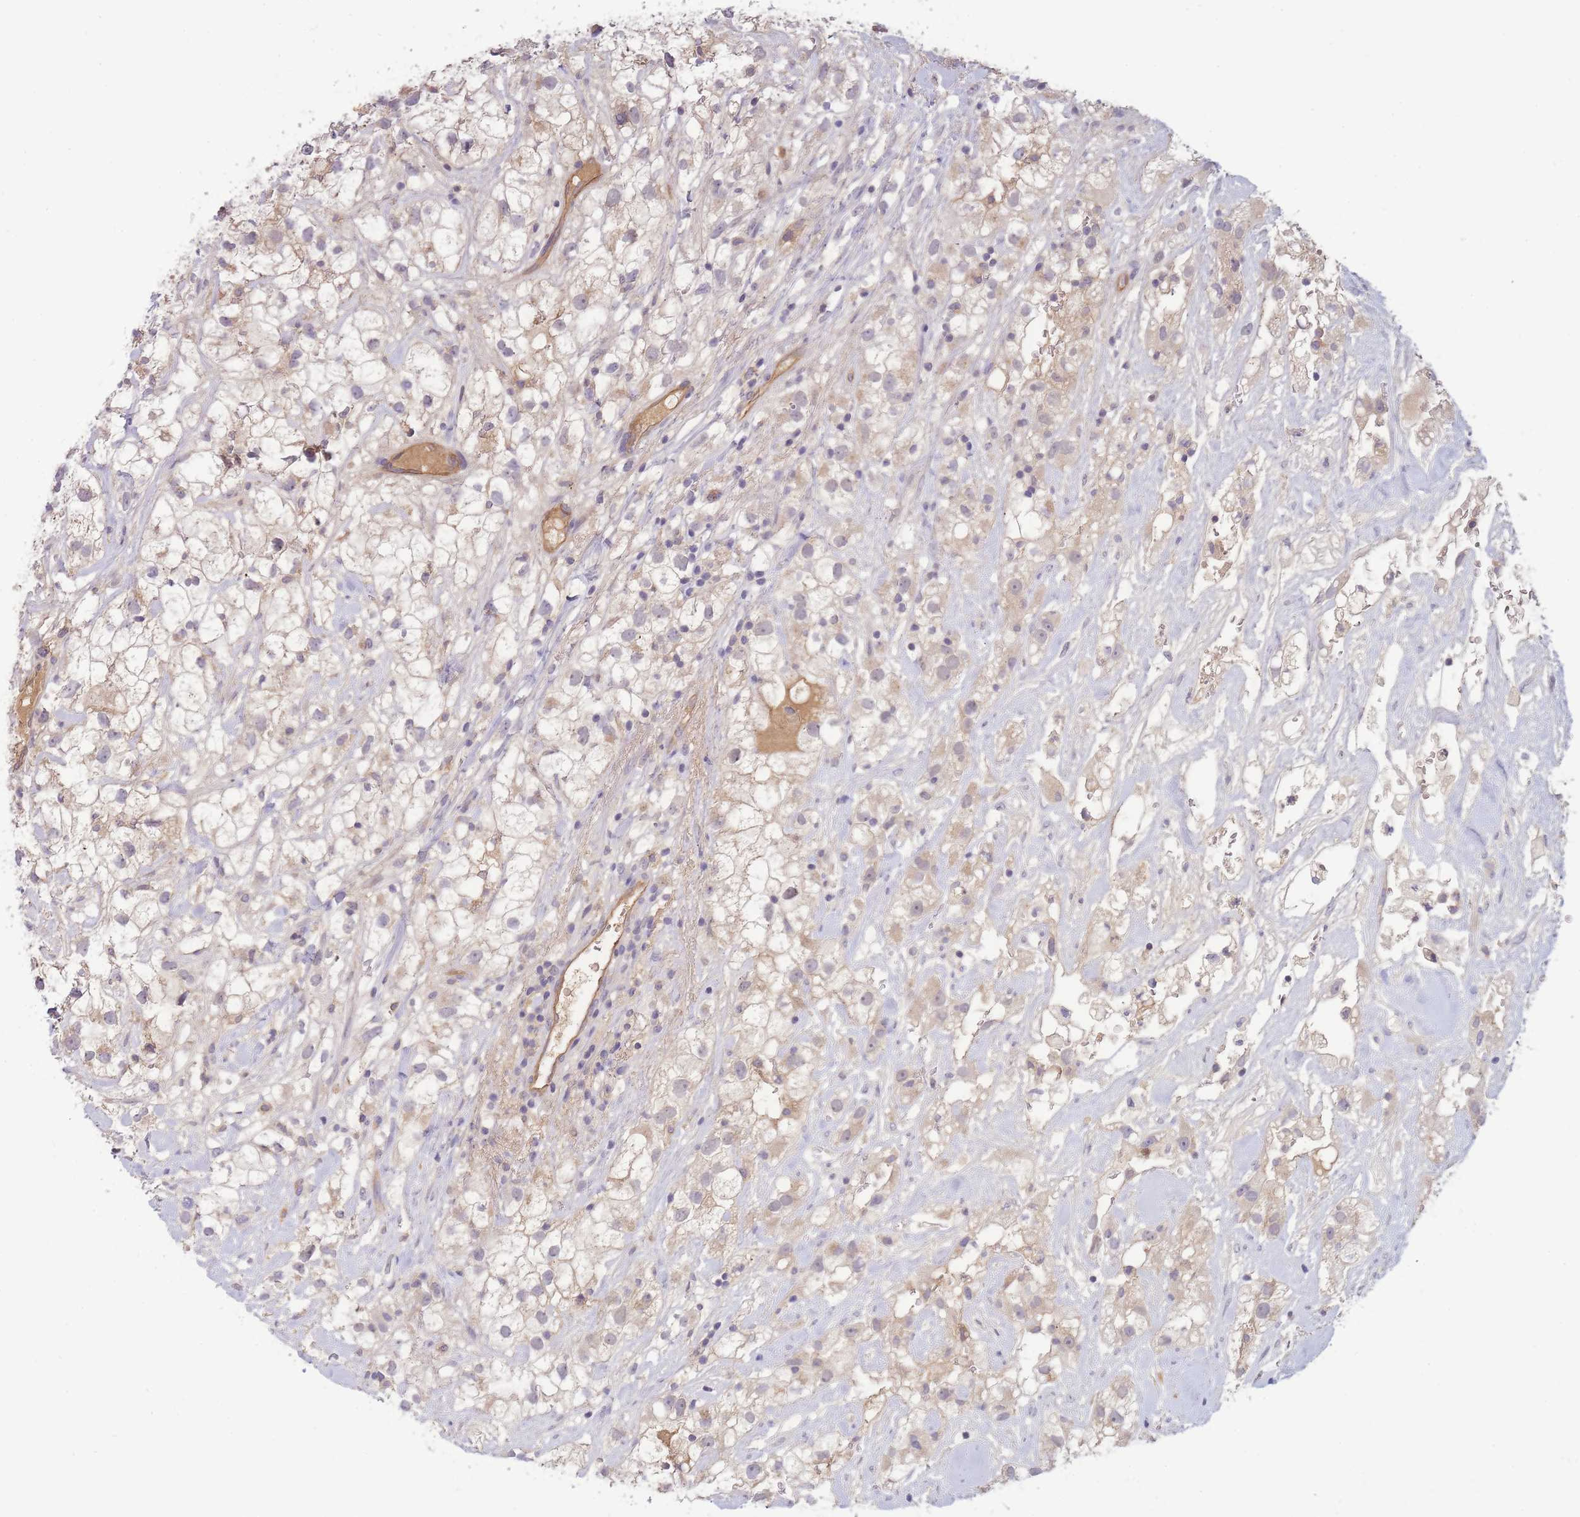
{"staining": {"intensity": "weak", "quantity": "25%-75%", "location": "cytoplasmic/membranous"}, "tissue": "renal cancer", "cell_type": "Tumor cells", "image_type": "cancer", "snomed": [{"axis": "morphology", "description": "Adenocarcinoma, NOS"}, {"axis": "topography", "description": "Kidney"}], "caption": "Human renal adenocarcinoma stained with a brown dye reveals weak cytoplasmic/membranous positive positivity in approximately 25%-75% of tumor cells.", "gene": "NDUFAF5", "patient": {"sex": "male", "age": 59}}